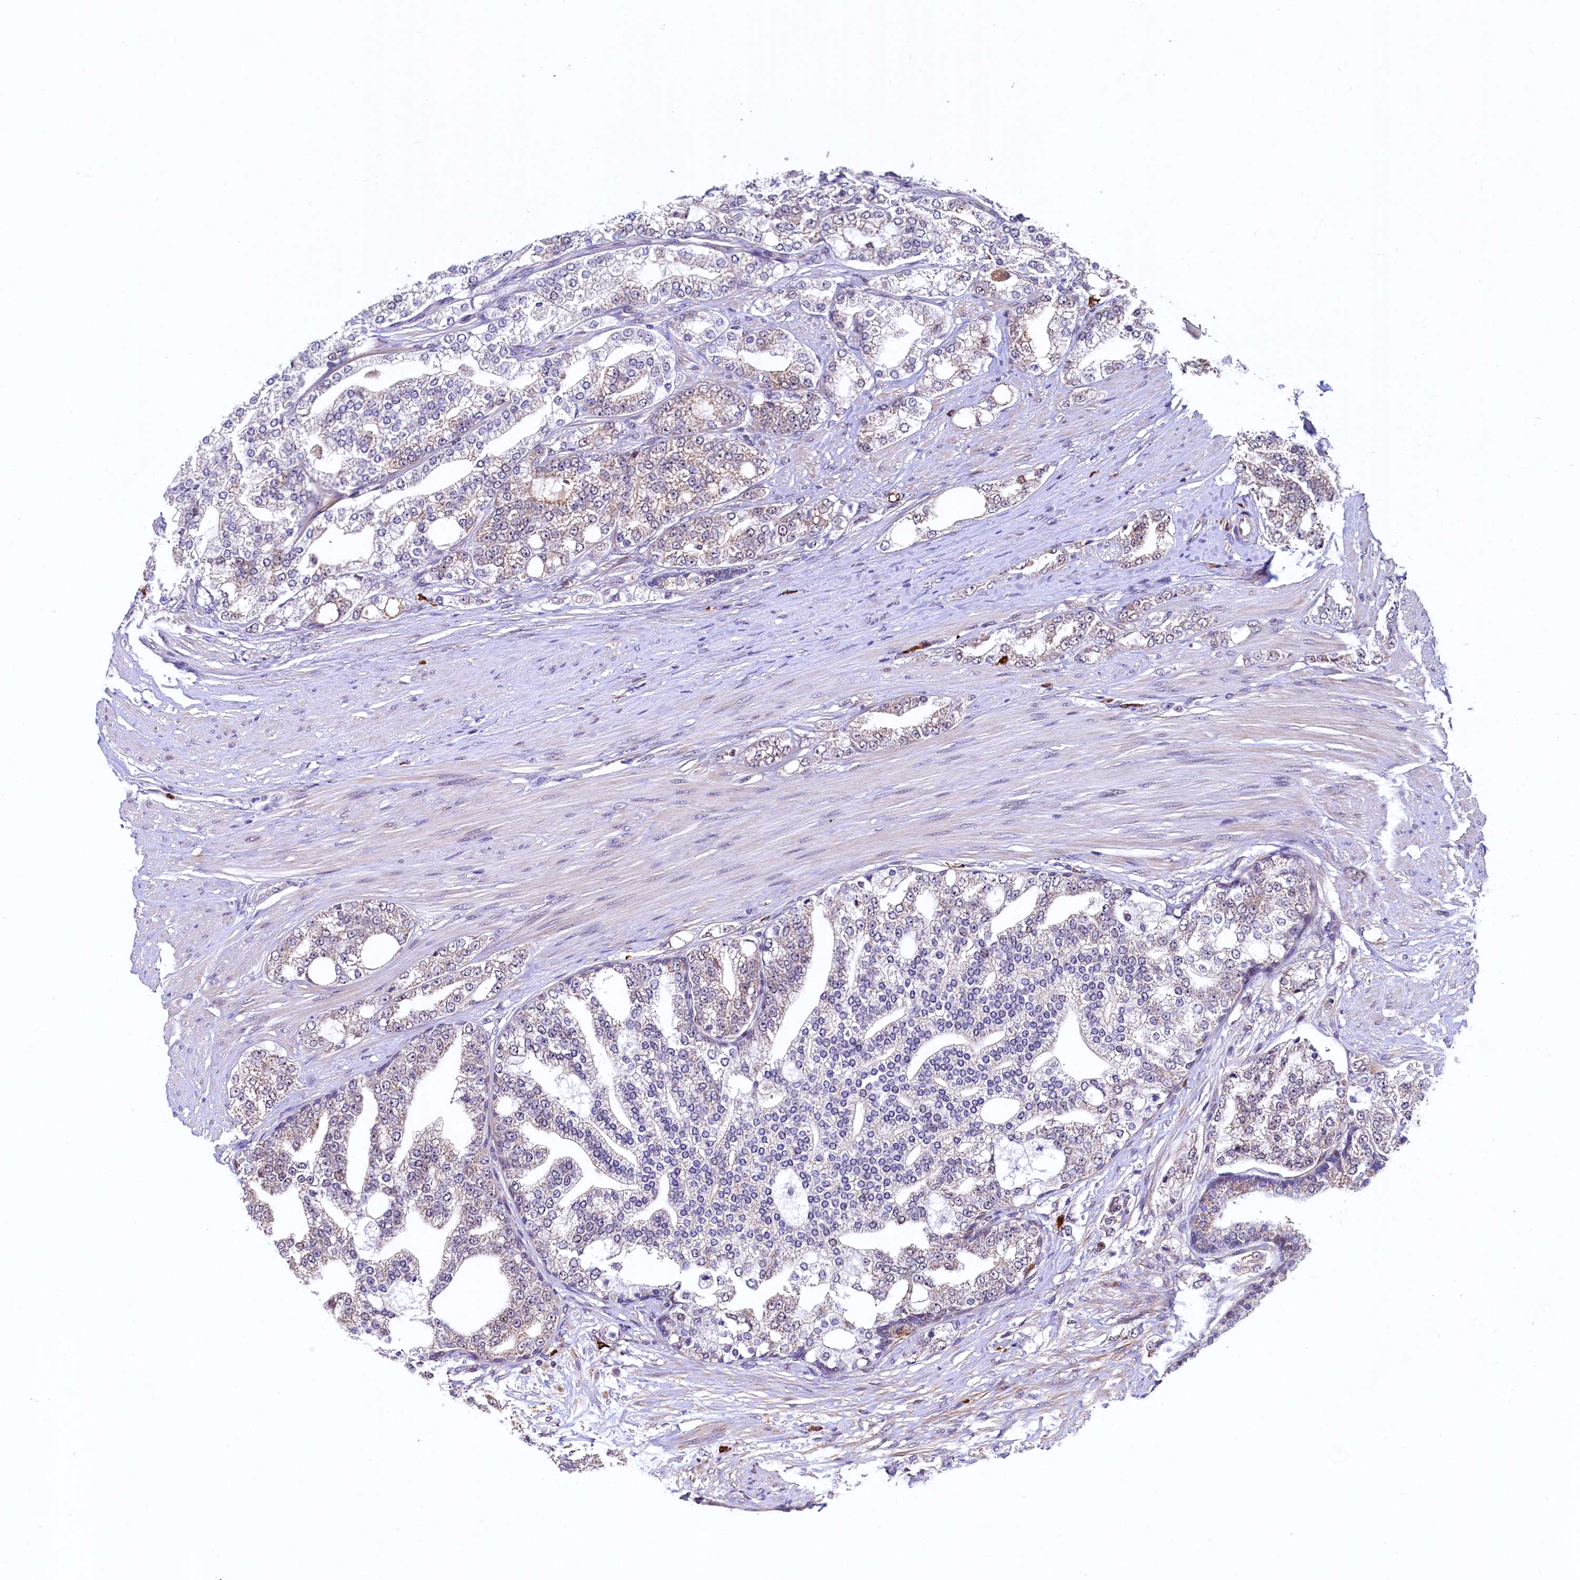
{"staining": {"intensity": "weak", "quantity": "<25%", "location": "cytoplasmic/membranous"}, "tissue": "prostate cancer", "cell_type": "Tumor cells", "image_type": "cancer", "snomed": [{"axis": "morphology", "description": "Adenocarcinoma, High grade"}, {"axis": "topography", "description": "Prostate"}], "caption": "Photomicrograph shows no significant protein positivity in tumor cells of prostate cancer.", "gene": "RBFA", "patient": {"sex": "male", "age": 64}}